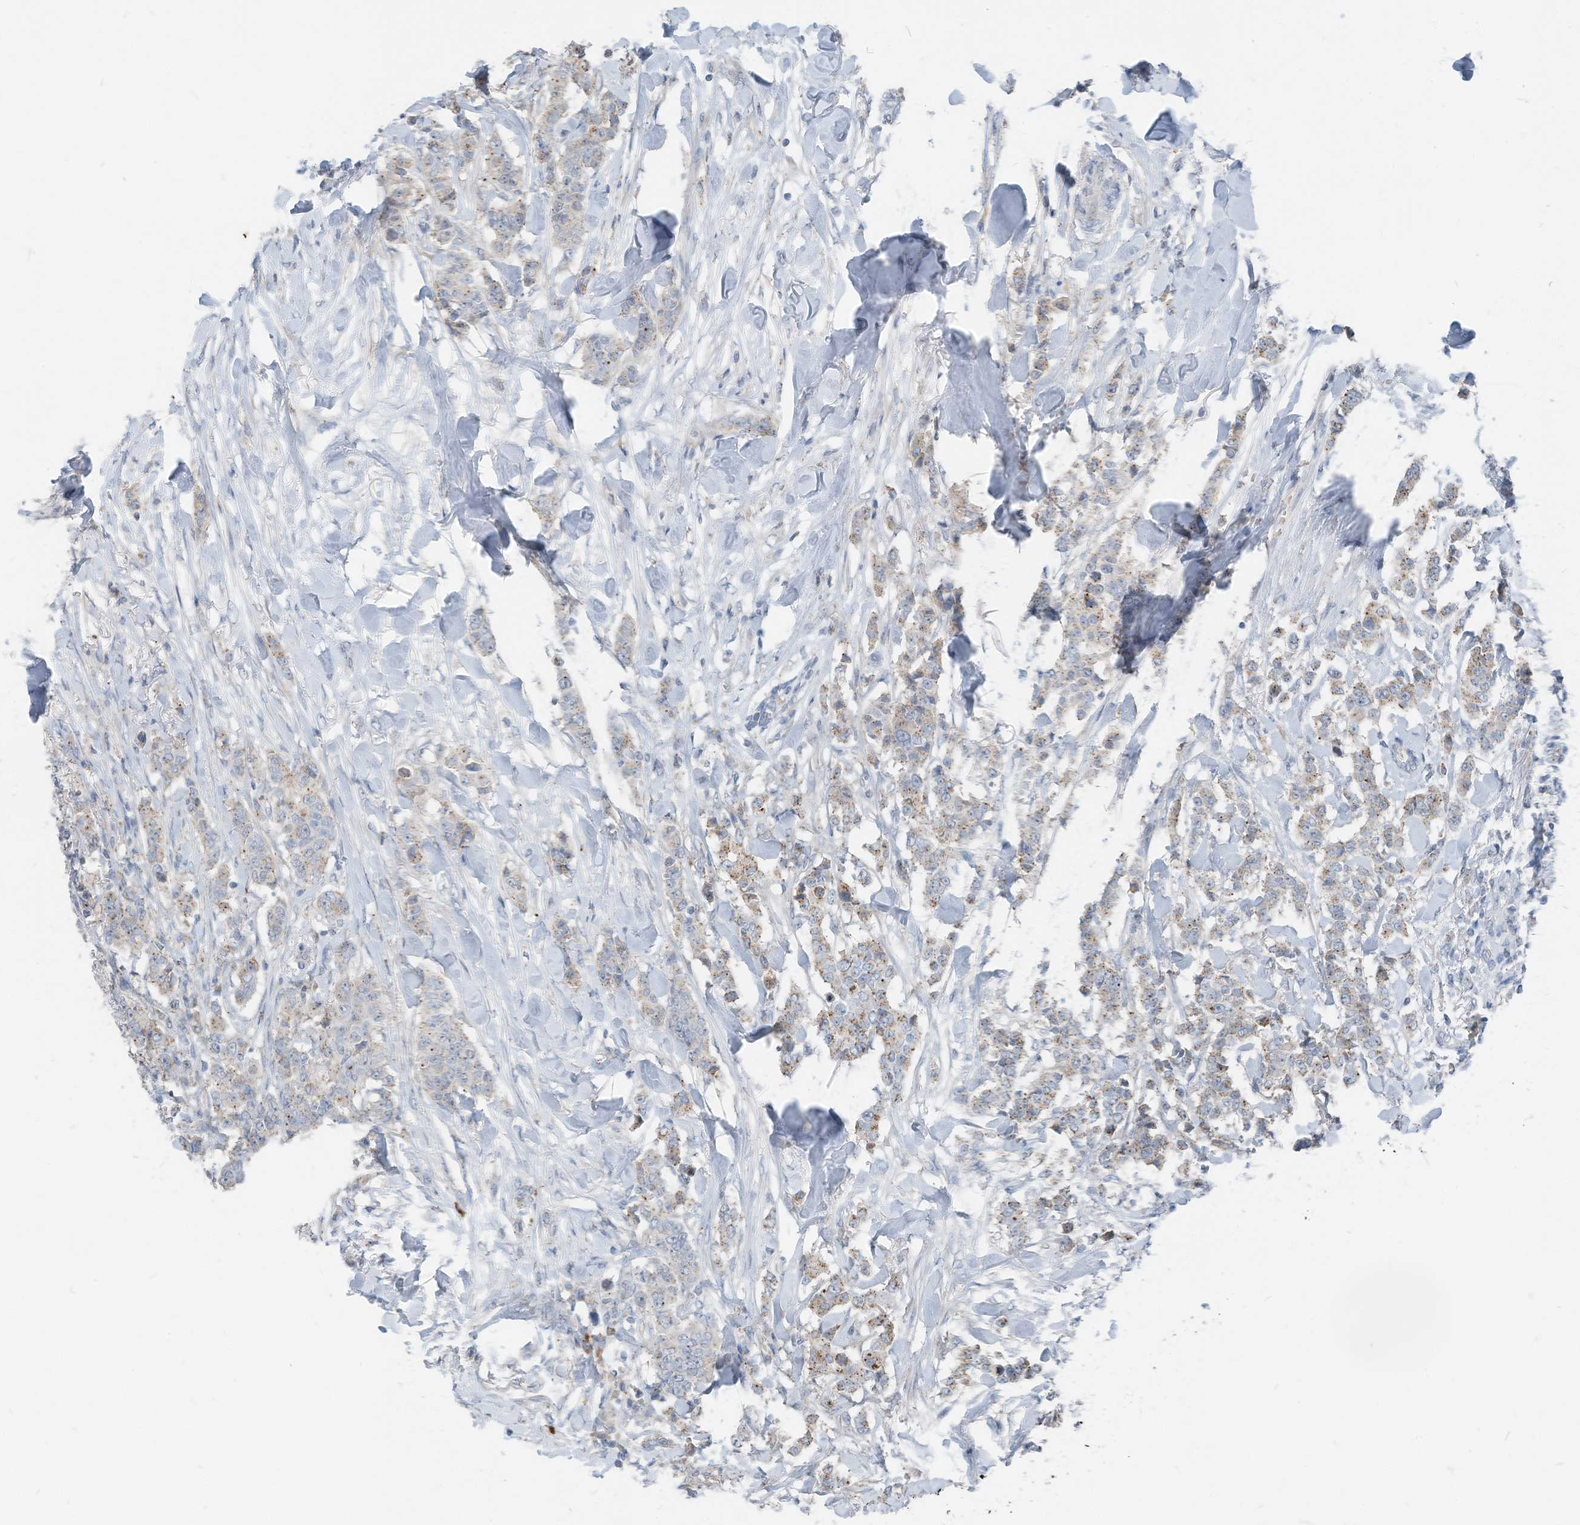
{"staining": {"intensity": "weak", "quantity": "25%-75%", "location": "cytoplasmic/membranous"}, "tissue": "breast cancer", "cell_type": "Tumor cells", "image_type": "cancer", "snomed": [{"axis": "morphology", "description": "Duct carcinoma"}, {"axis": "topography", "description": "Breast"}], "caption": "Immunohistochemical staining of human breast cancer (infiltrating ductal carcinoma) exhibits weak cytoplasmic/membranous protein expression in about 25%-75% of tumor cells. (Brightfield microscopy of DAB IHC at high magnification).", "gene": "CHMP2B", "patient": {"sex": "female", "age": 40}}